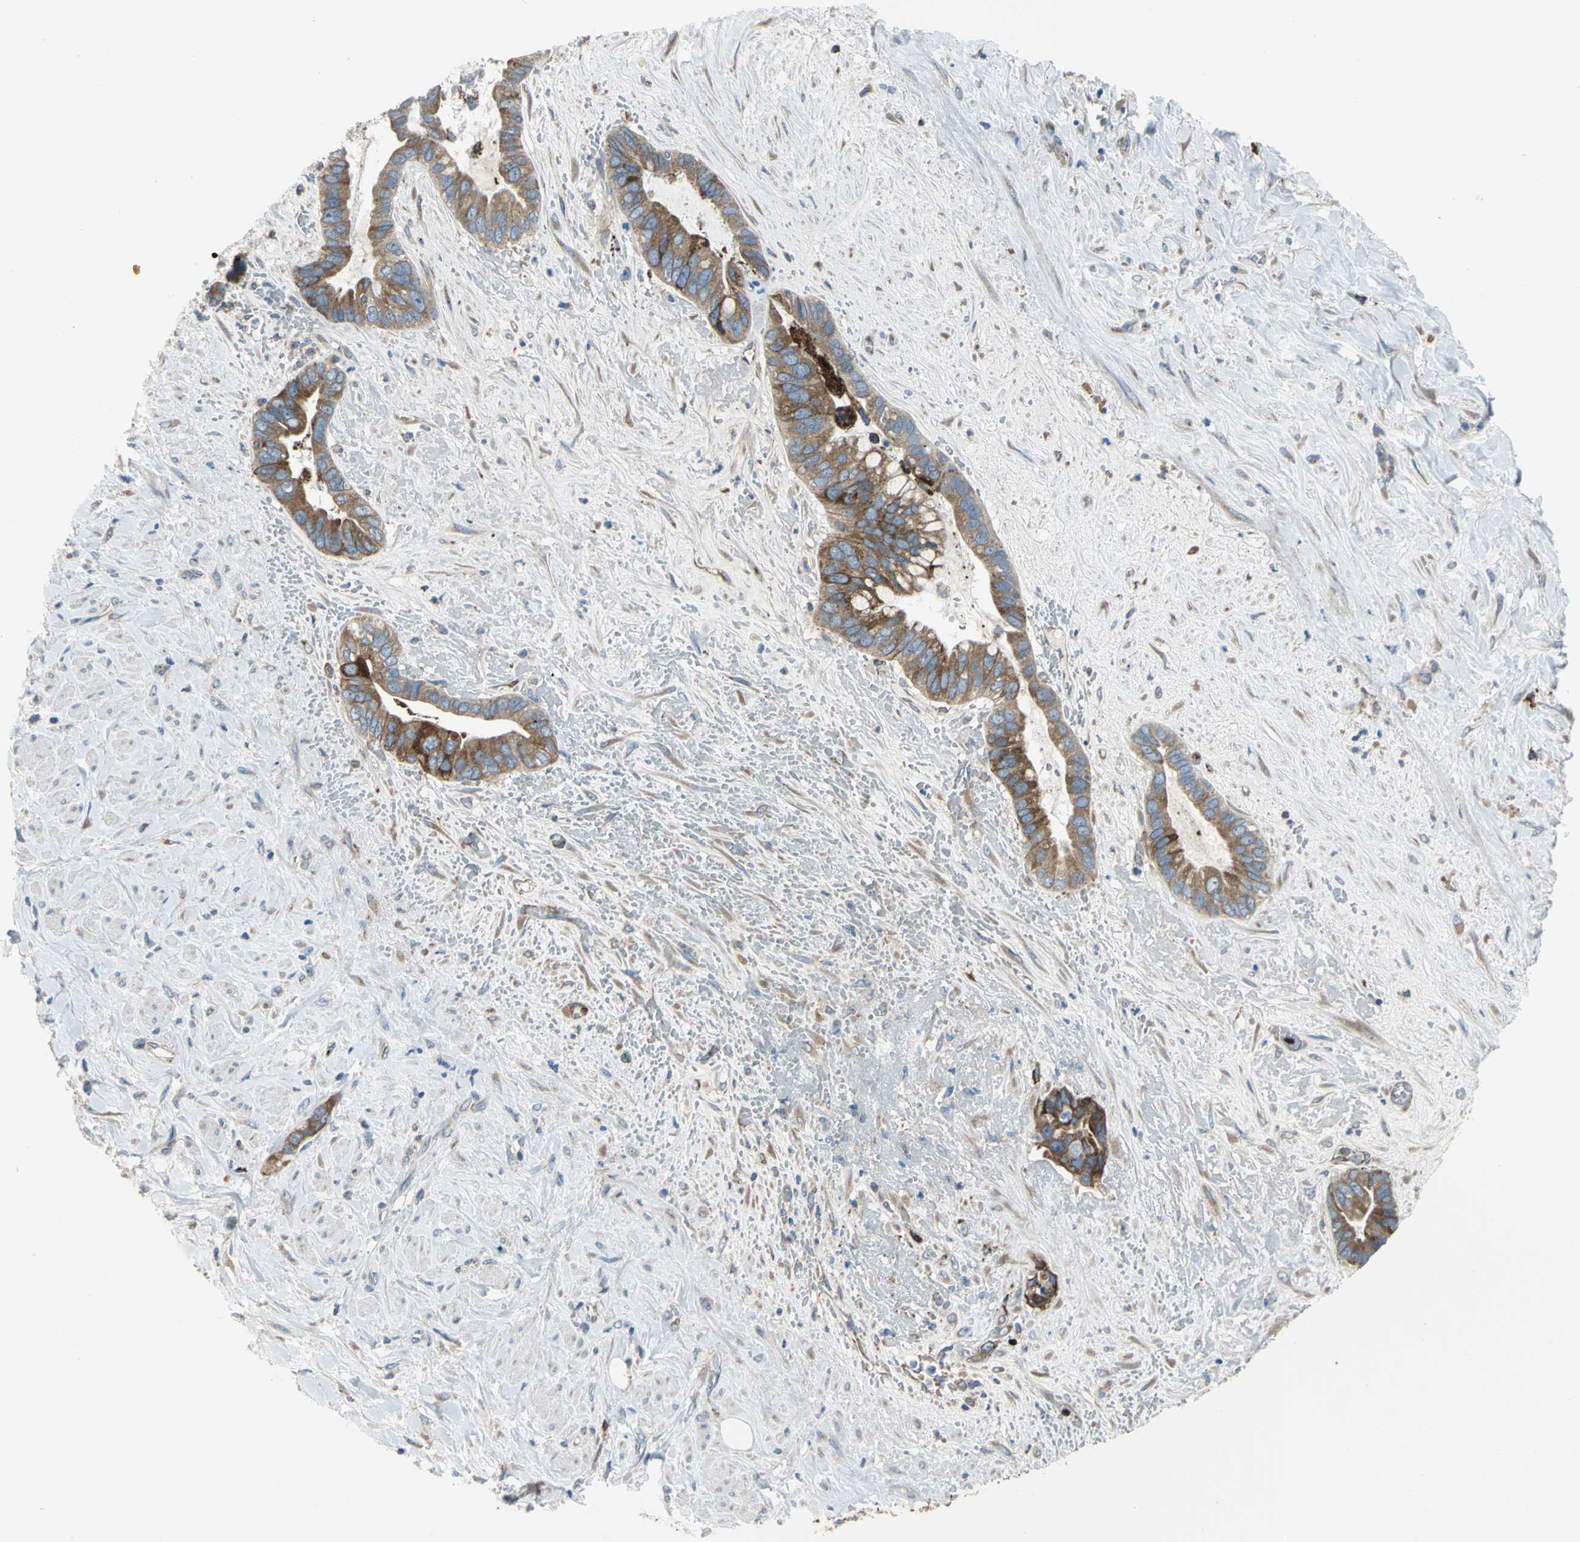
{"staining": {"intensity": "strong", "quantity": ">75%", "location": "cytoplasmic/membranous"}, "tissue": "liver cancer", "cell_type": "Tumor cells", "image_type": "cancer", "snomed": [{"axis": "morphology", "description": "Cholangiocarcinoma"}, {"axis": "topography", "description": "Liver"}], "caption": "DAB immunohistochemical staining of liver cholangiocarcinoma demonstrates strong cytoplasmic/membranous protein staining in about >75% of tumor cells. (DAB (3,3'-diaminobenzidine) IHC with brightfield microscopy, high magnification).", "gene": "TULP4", "patient": {"sex": "female", "age": 65}}